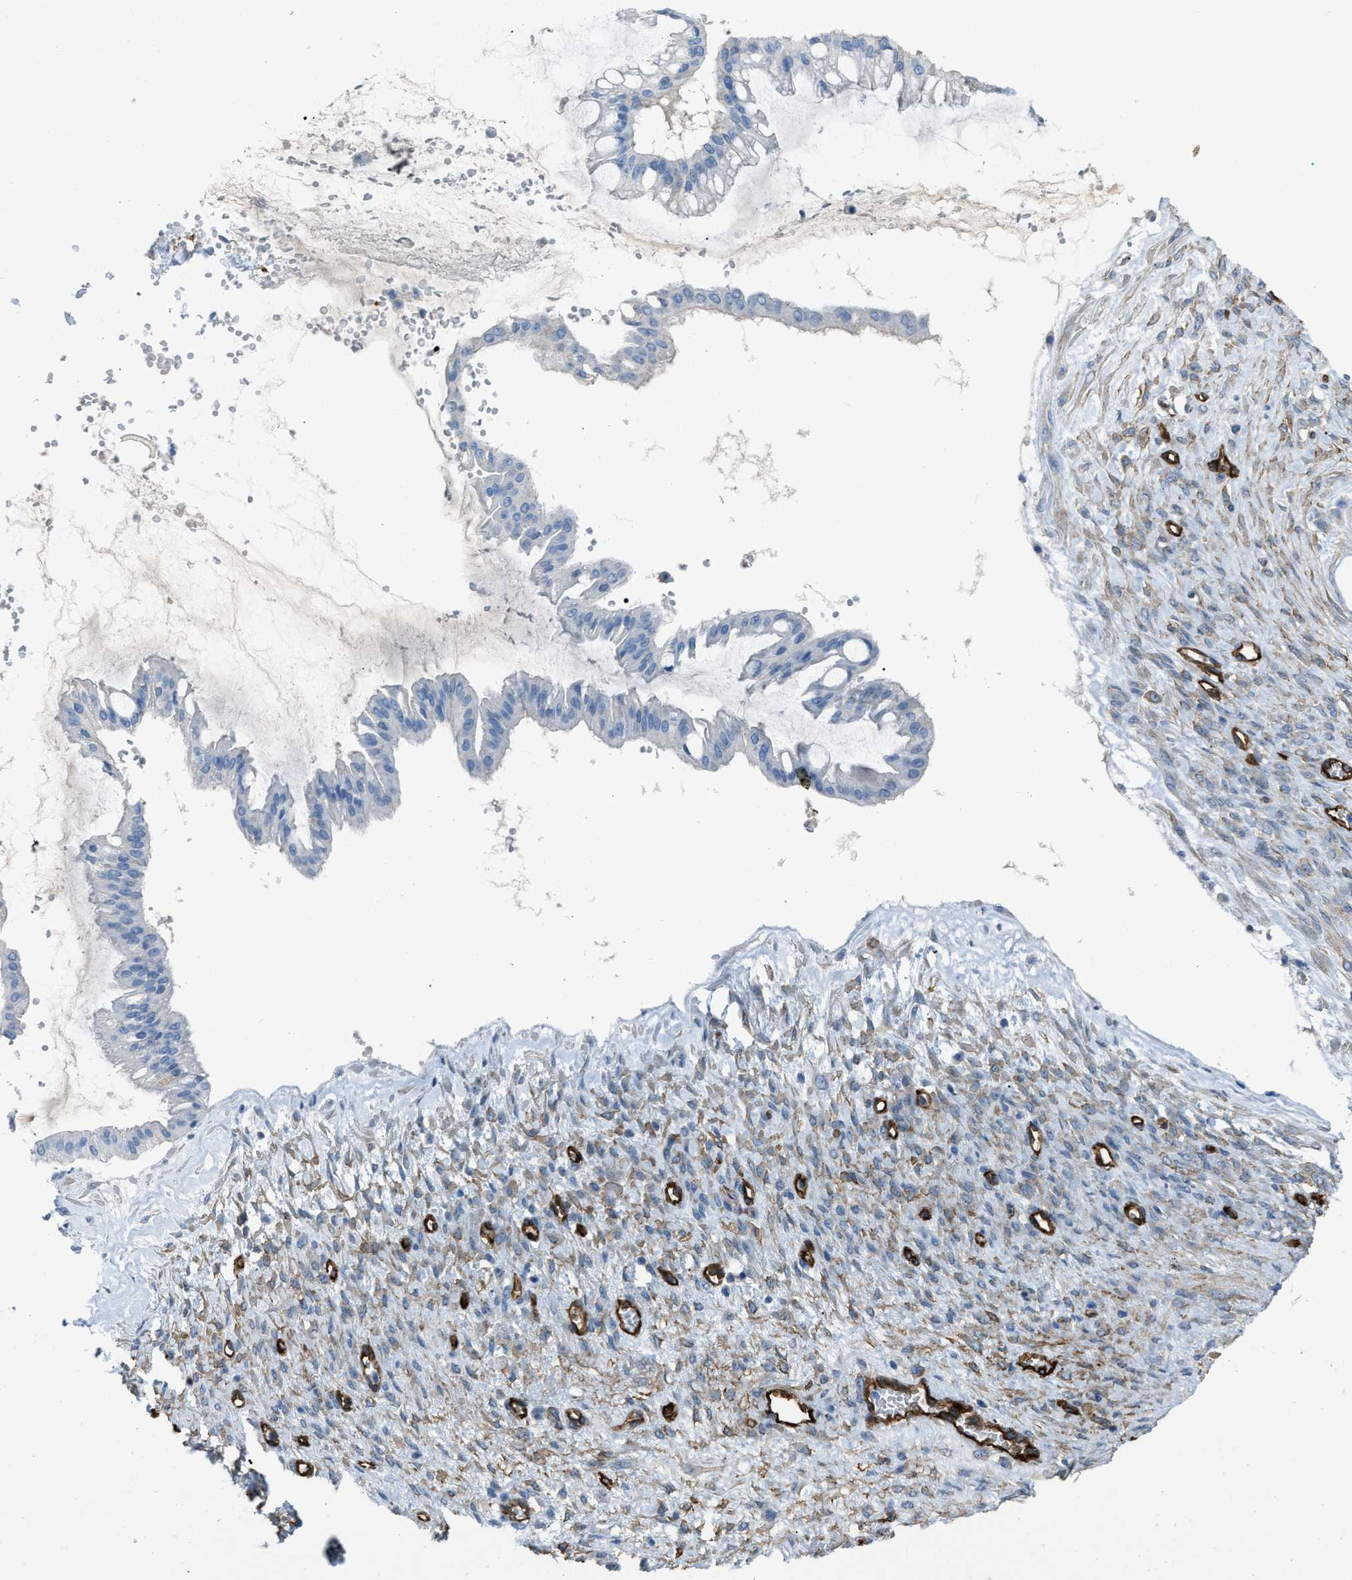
{"staining": {"intensity": "negative", "quantity": "none", "location": "none"}, "tissue": "ovarian cancer", "cell_type": "Tumor cells", "image_type": "cancer", "snomed": [{"axis": "morphology", "description": "Cystadenocarcinoma, mucinous, NOS"}, {"axis": "topography", "description": "Ovary"}], "caption": "High power microscopy image of an IHC histopathology image of ovarian mucinous cystadenocarcinoma, revealing no significant staining in tumor cells.", "gene": "SLC22A15", "patient": {"sex": "female", "age": 73}}